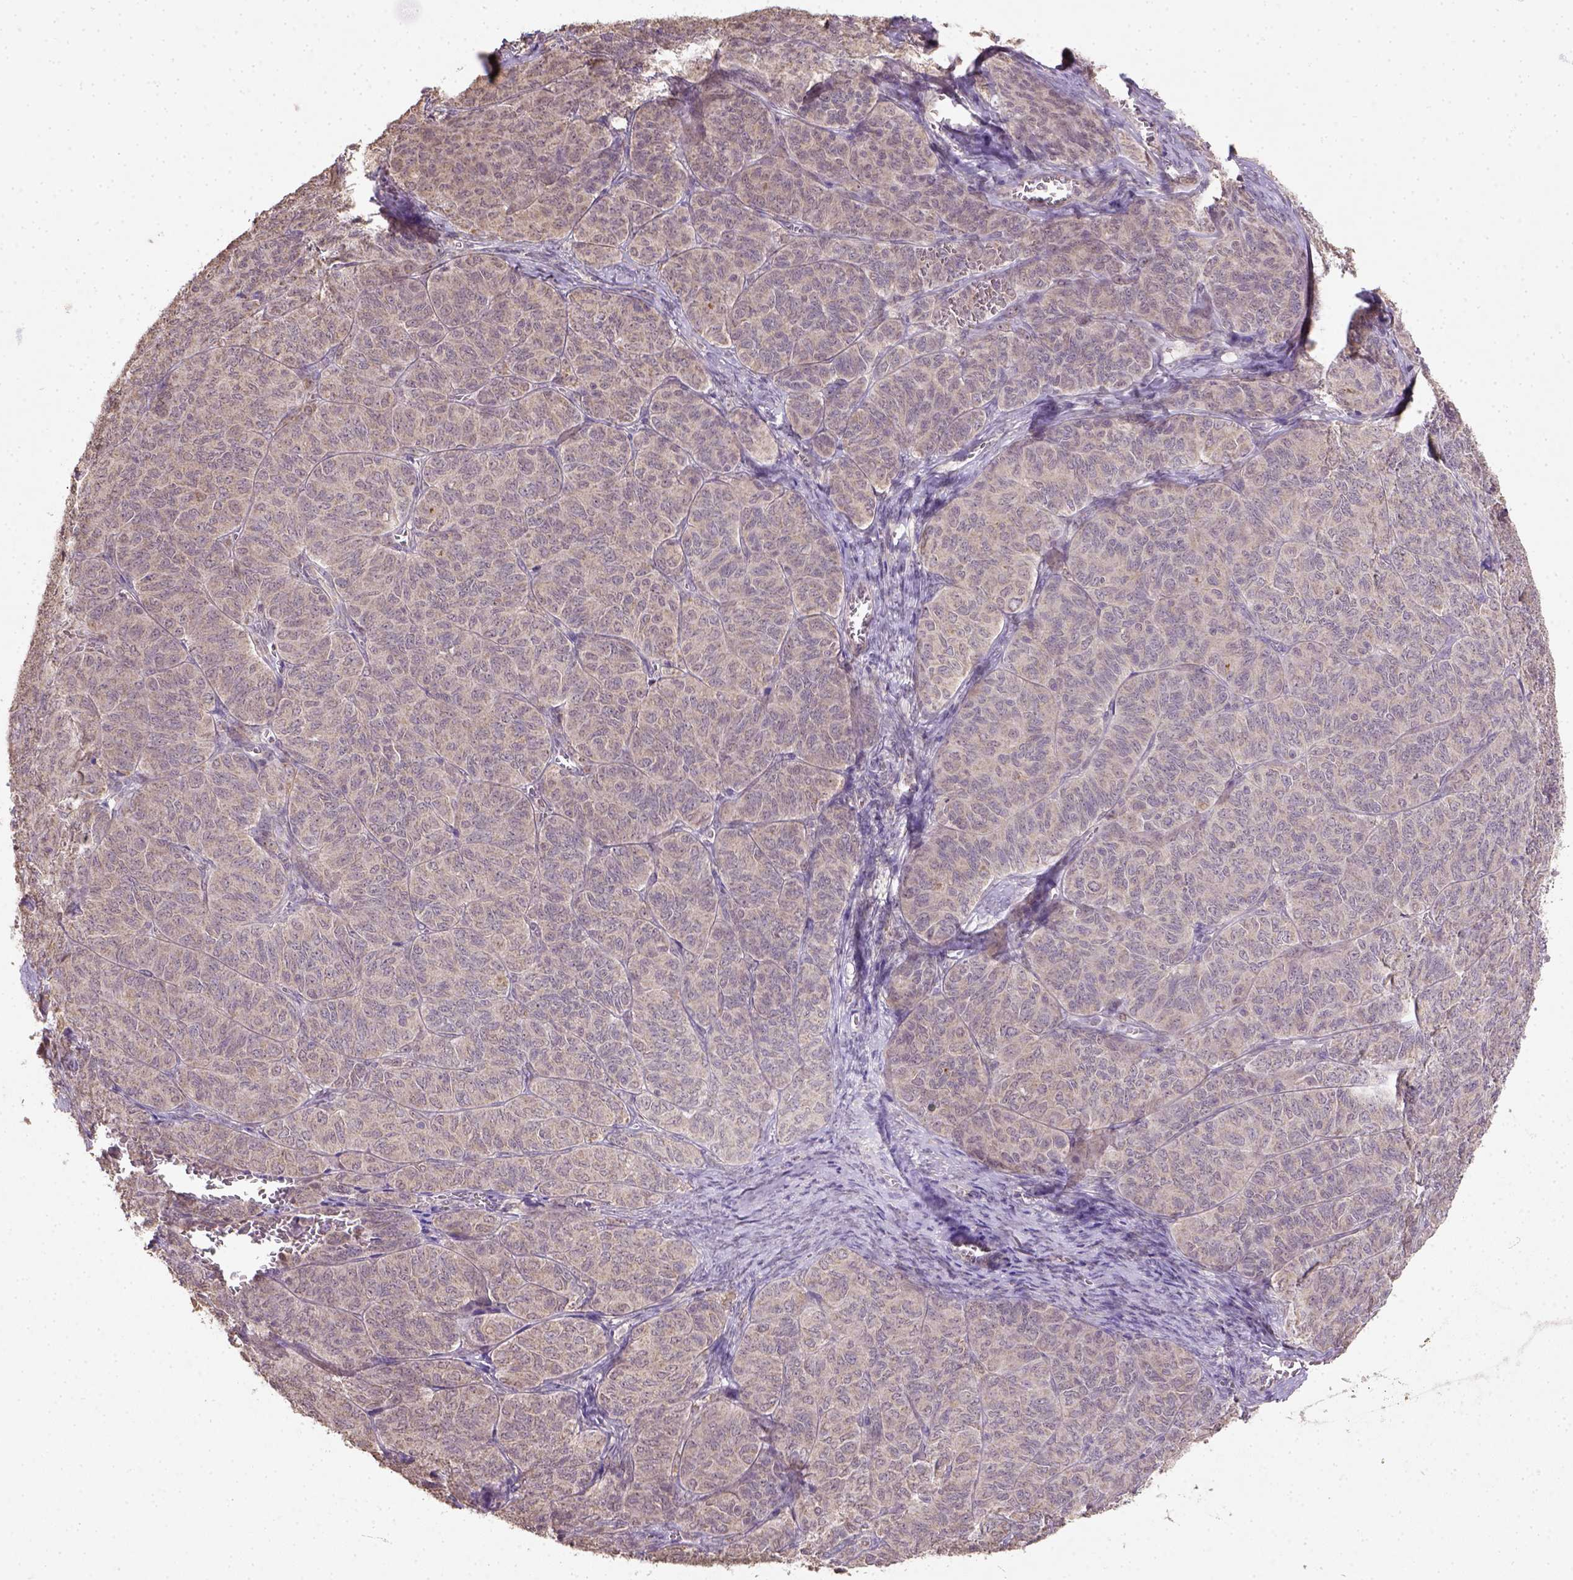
{"staining": {"intensity": "weak", "quantity": ">75%", "location": "cytoplasmic/membranous"}, "tissue": "ovarian cancer", "cell_type": "Tumor cells", "image_type": "cancer", "snomed": [{"axis": "morphology", "description": "Carcinoma, endometroid"}, {"axis": "topography", "description": "Ovary"}], "caption": "Immunohistochemical staining of human ovarian endometroid carcinoma reveals weak cytoplasmic/membranous protein expression in approximately >75% of tumor cells. (DAB (3,3'-diaminobenzidine) = brown stain, brightfield microscopy at high magnification).", "gene": "NUDT10", "patient": {"sex": "female", "age": 80}}